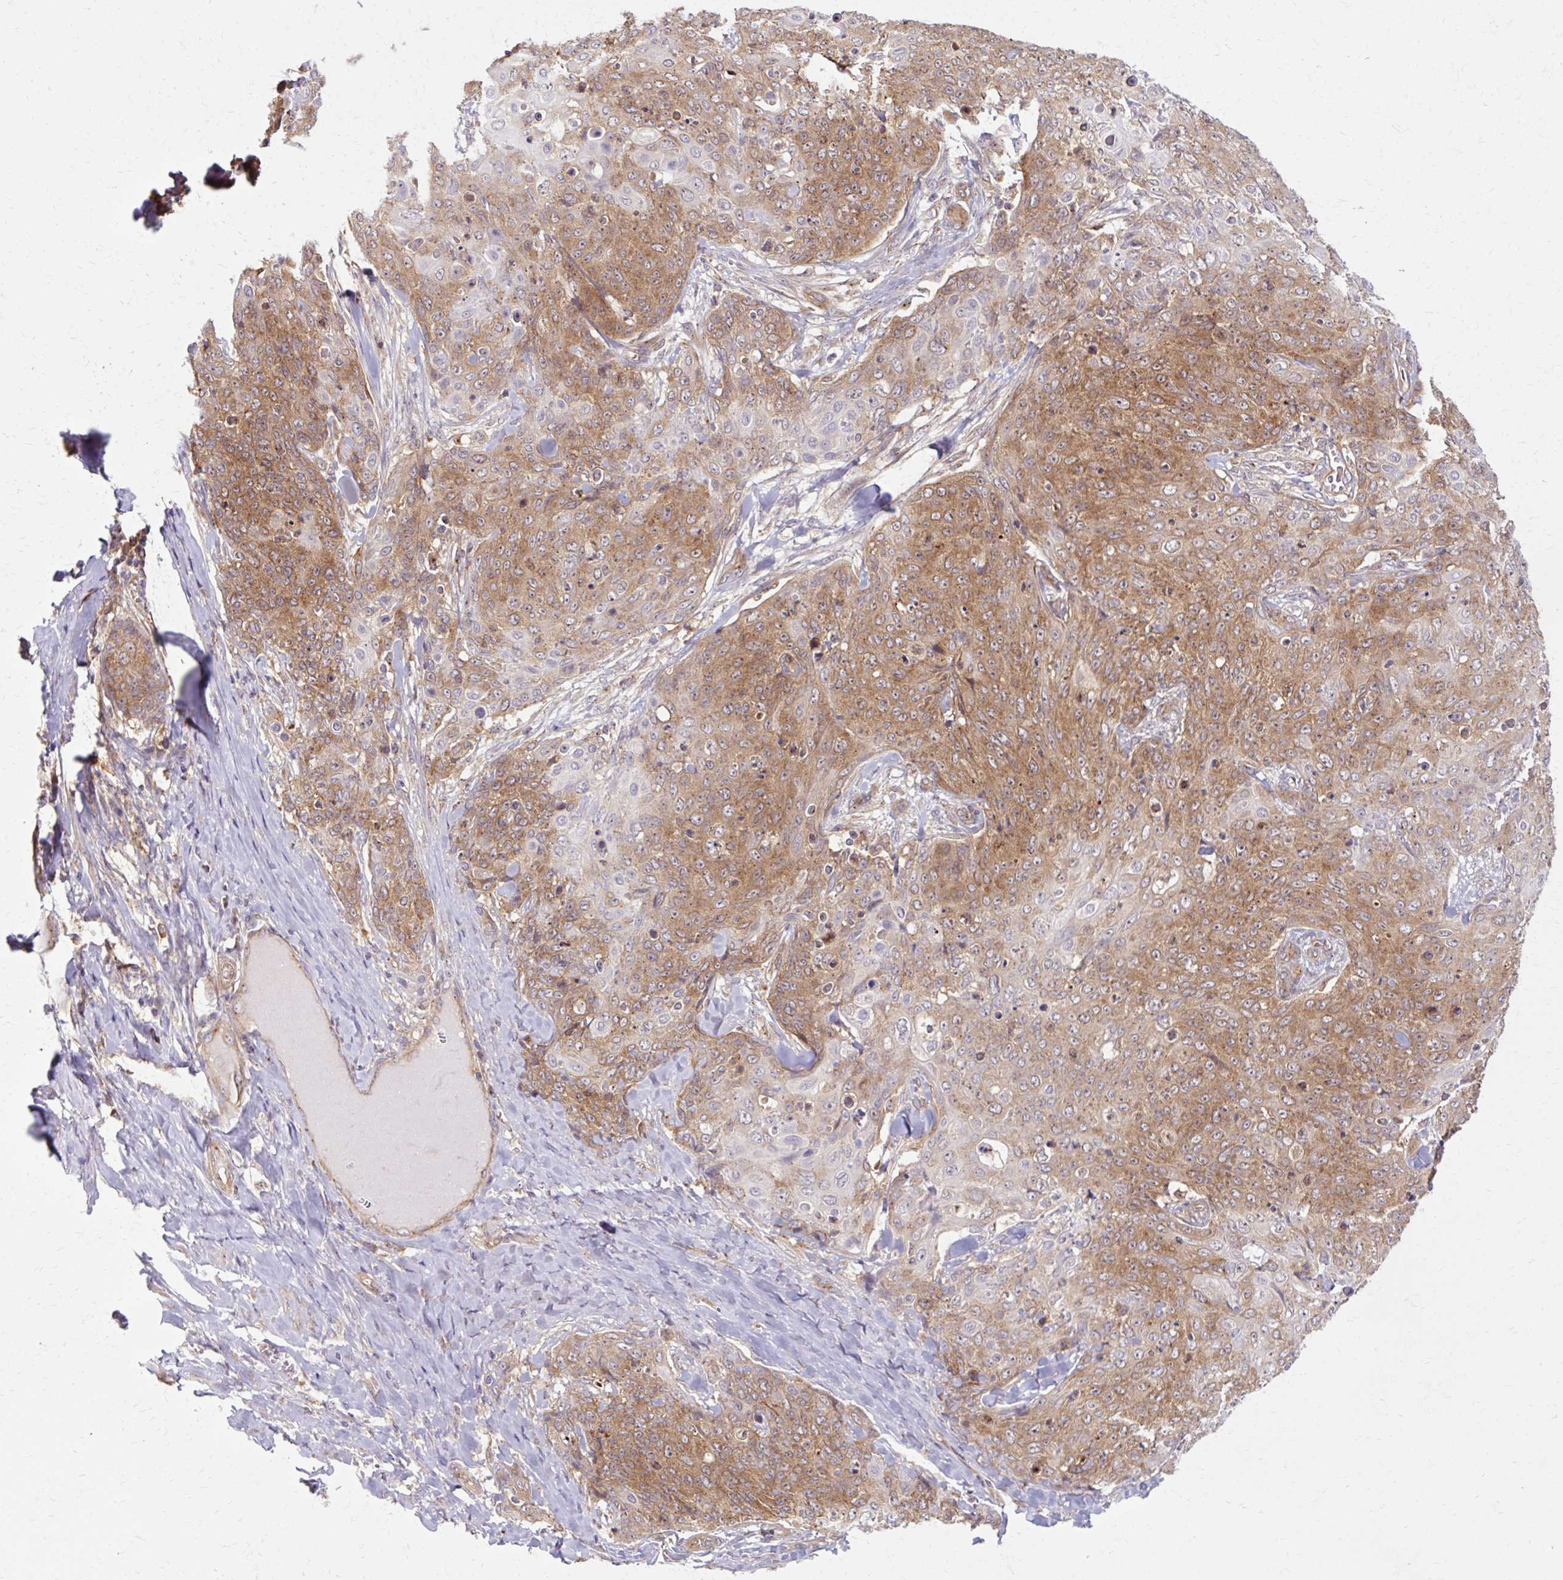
{"staining": {"intensity": "moderate", "quantity": ">75%", "location": "cytoplasmic/membranous"}, "tissue": "skin cancer", "cell_type": "Tumor cells", "image_type": "cancer", "snomed": [{"axis": "morphology", "description": "Squamous cell carcinoma, NOS"}, {"axis": "topography", "description": "Skin"}, {"axis": "topography", "description": "Vulva"}], "caption": "Brown immunohistochemical staining in skin cancer displays moderate cytoplasmic/membranous expression in approximately >75% of tumor cells.", "gene": "MZT2B", "patient": {"sex": "female", "age": 85}}